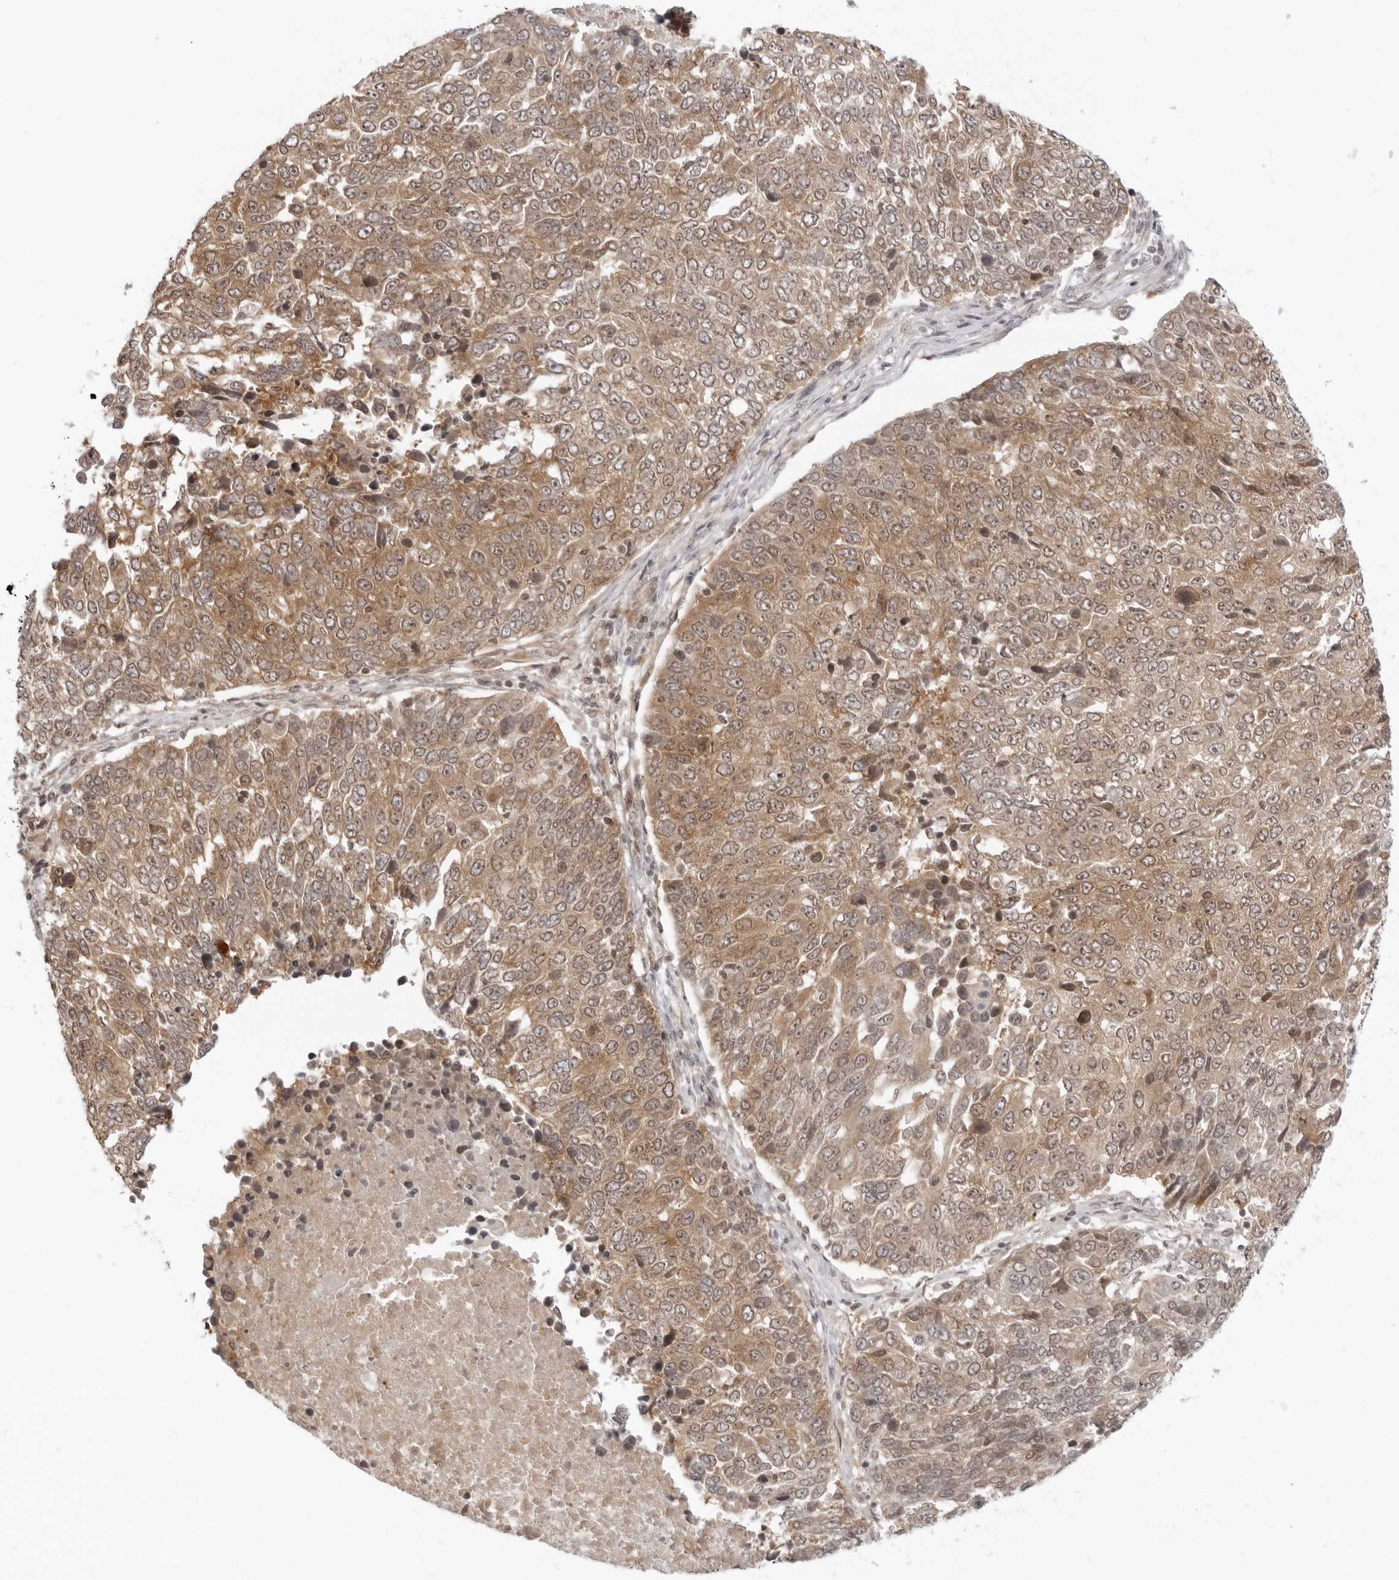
{"staining": {"intensity": "moderate", "quantity": ">75%", "location": "cytoplasmic/membranous"}, "tissue": "lung cancer", "cell_type": "Tumor cells", "image_type": "cancer", "snomed": [{"axis": "morphology", "description": "Squamous cell carcinoma, NOS"}, {"axis": "topography", "description": "Lung"}], "caption": "Lung cancer (squamous cell carcinoma) stained for a protein (brown) shows moderate cytoplasmic/membranous positive expression in approximately >75% of tumor cells.", "gene": "PRRC2C", "patient": {"sex": "male", "age": 66}}